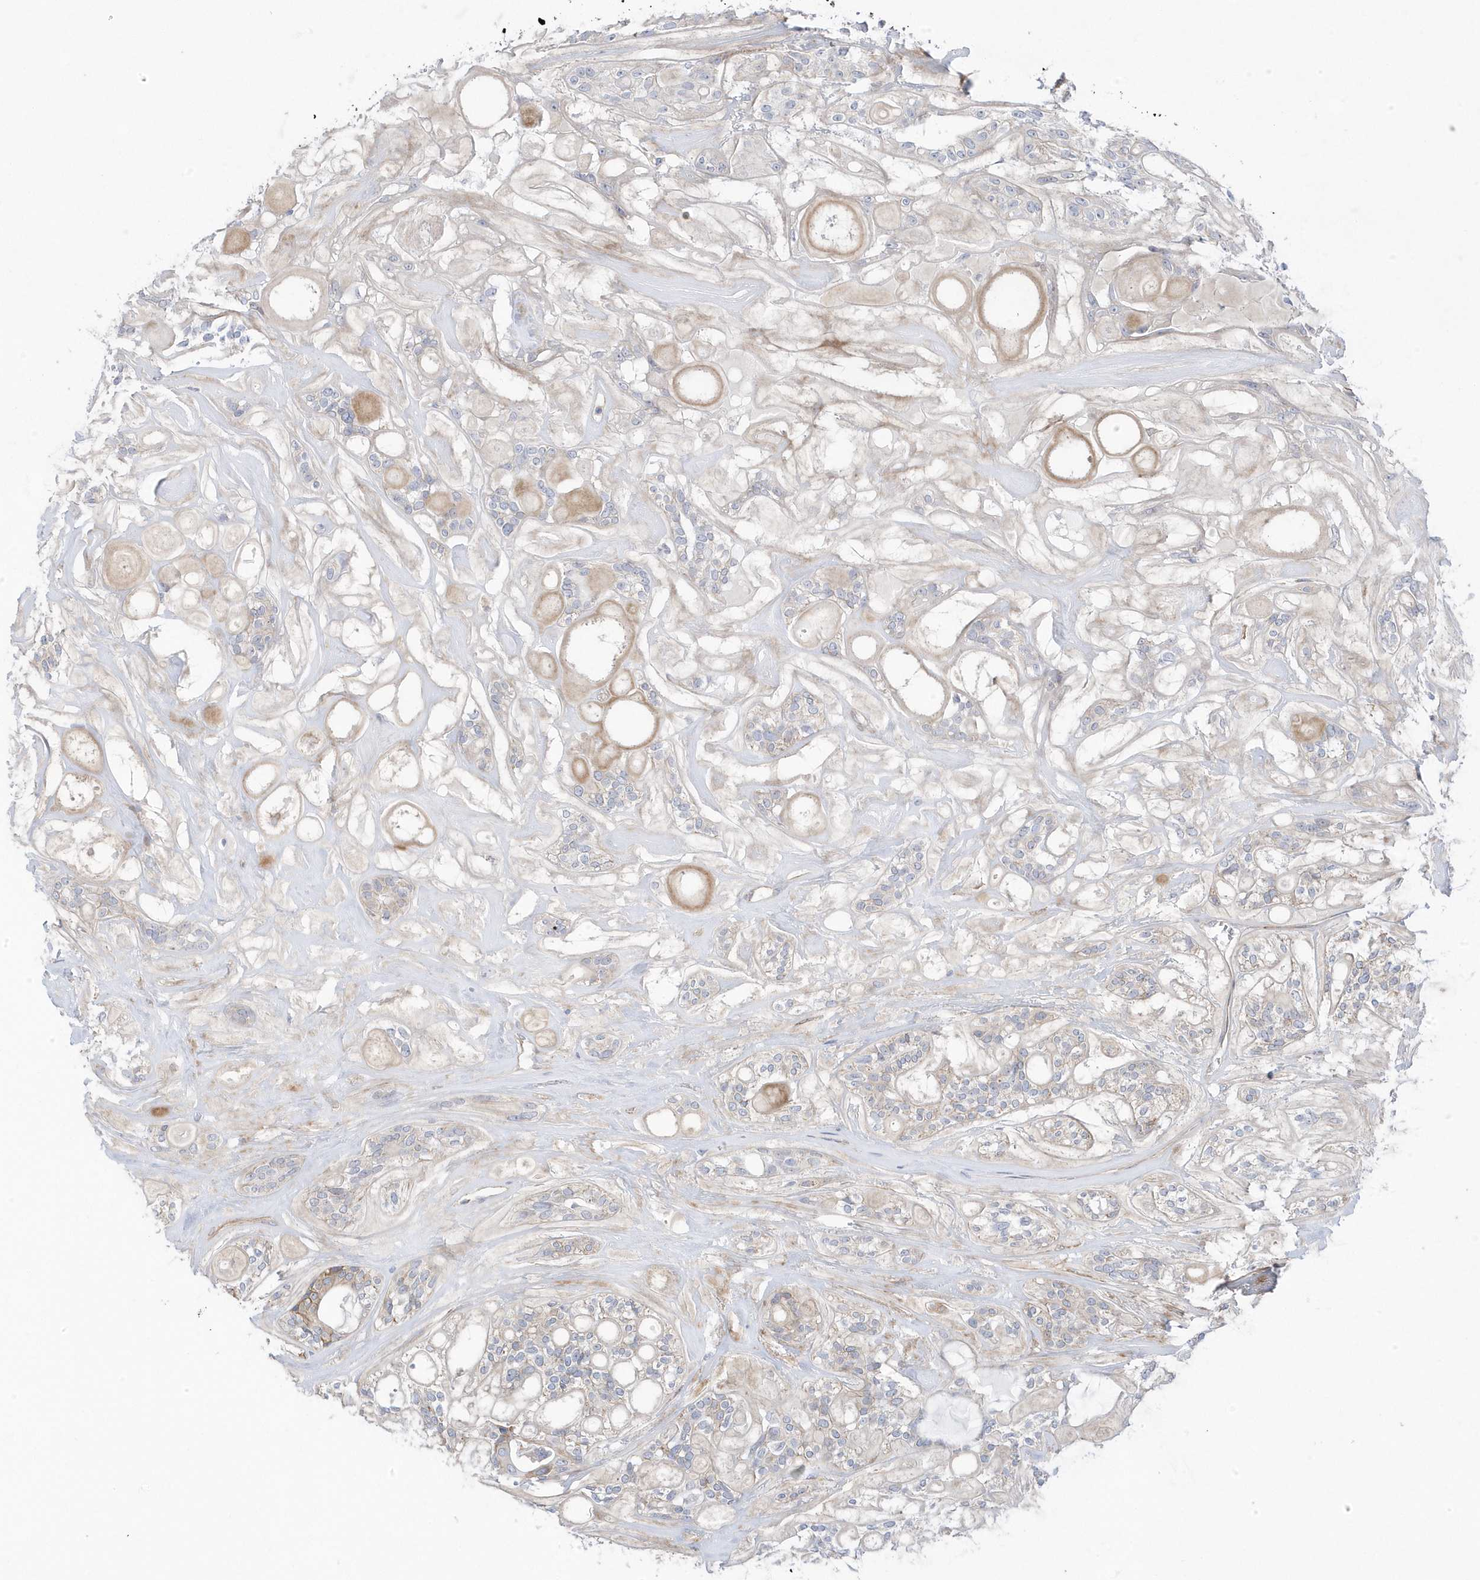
{"staining": {"intensity": "weak", "quantity": "<25%", "location": "cytoplasmic/membranous"}, "tissue": "head and neck cancer", "cell_type": "Tumor cells", "image_type": "cancer", "snomed": [{"axis": "morphology", "description": "Adenocarcinoma, NOS"}, {"axis": "topography", "description": "Head-Neck"}], "caption": "The micrograph demonstrates no significant staining in tumor cells of head and neck adenocarcinoma. (Immunohistochemistry, brightfield microscopy, high magnification).", "gene": "ANAPC1", "patient": {"sex": "male", "age": 66}}